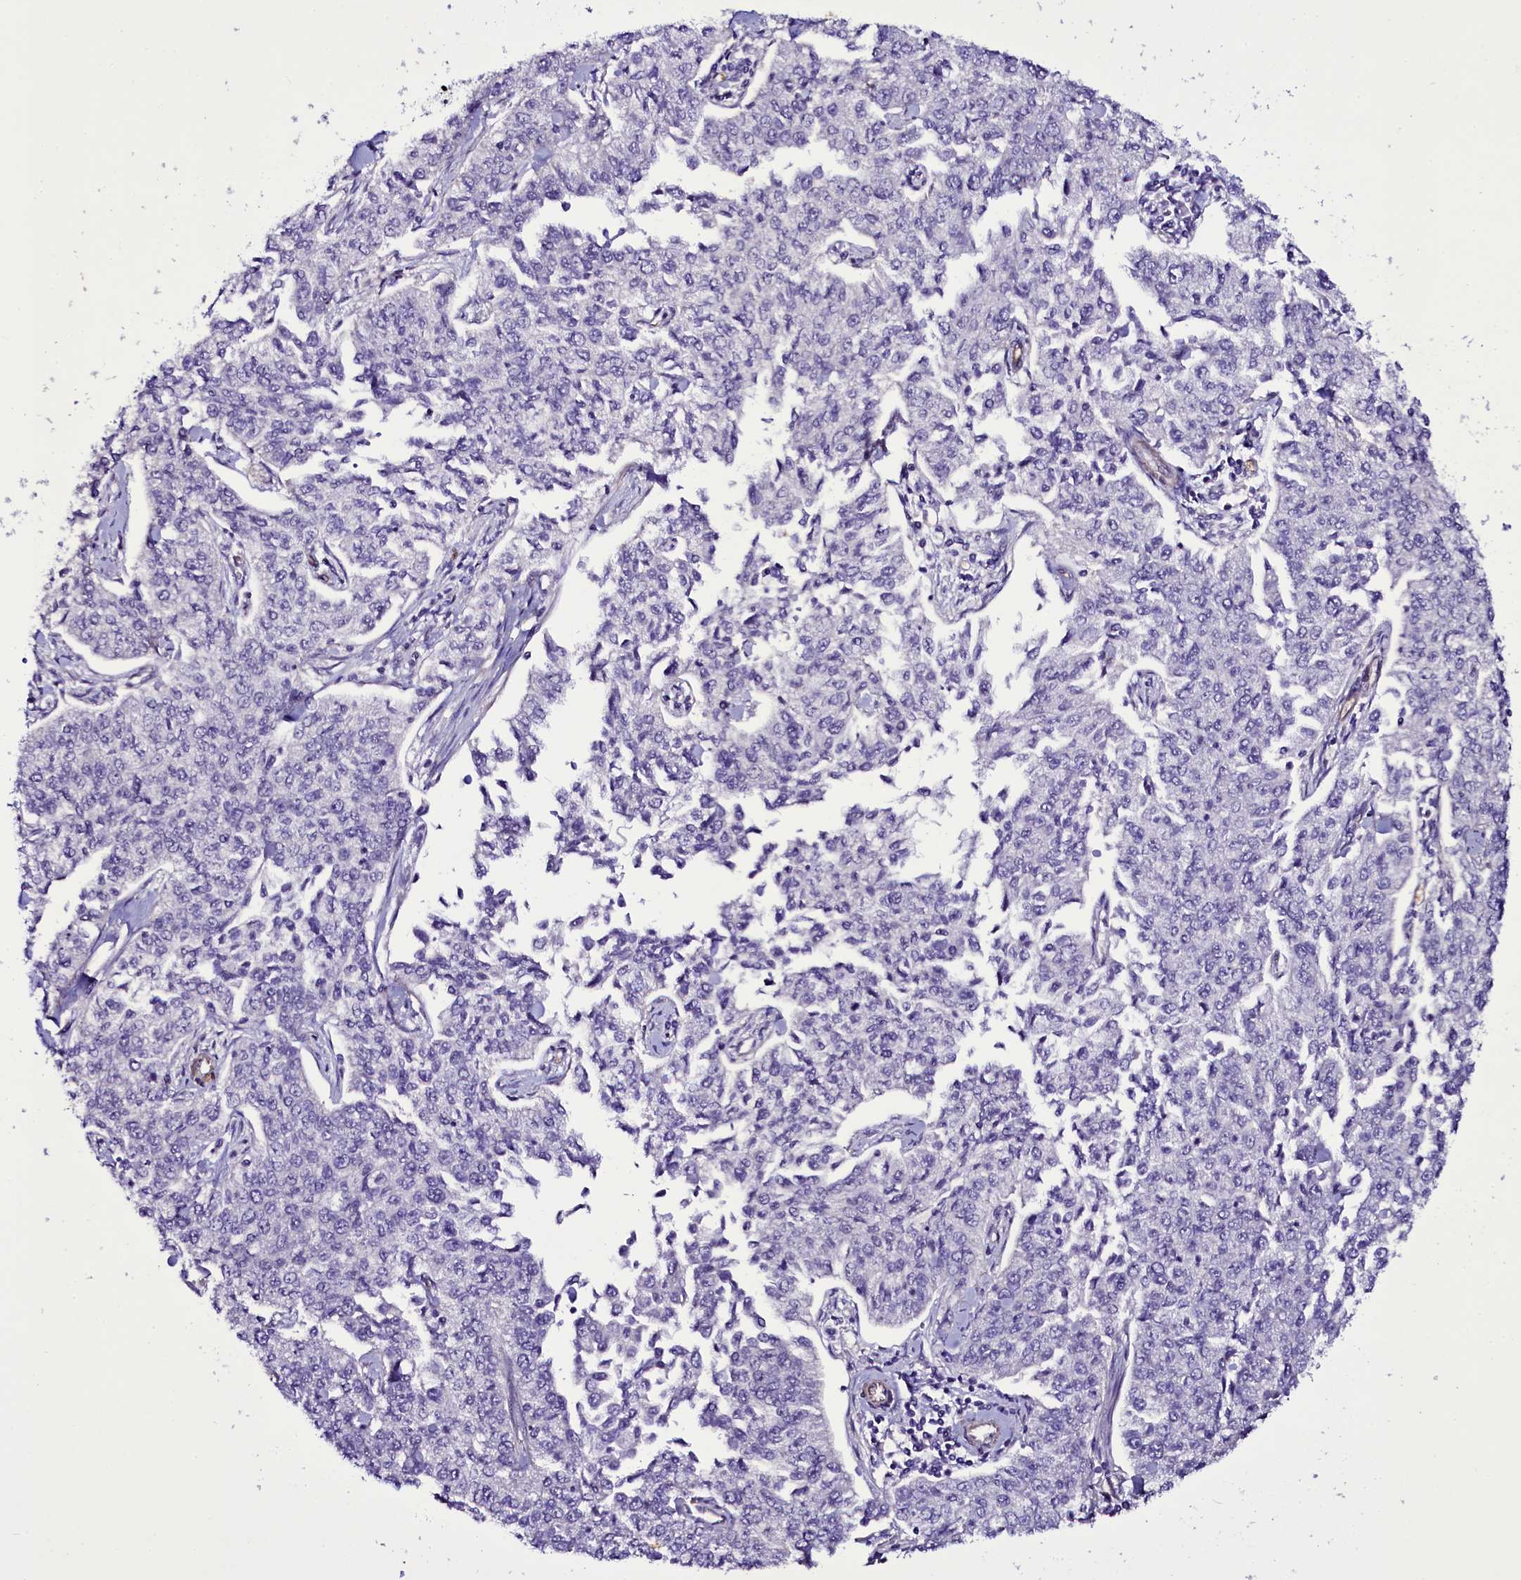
{"staining": {"intensity": "negative", "quantity": "none", "location": "none"}, "tissue": "cervical cancer", "cell_type": "Tumor cells", "image_type": "cancer", "snomed": [{"axis": "morphology", "description": "Squamous cell carcinoma, NOS"}, {"axis": "topography", "description": "Cervix"}], "caption": "Tumor cells show no significant protein staining in cervical squamous cell carcinoma. Brightfield microscopy of immunohistochemistry (IHC) stained with DAB (brown) and hematoxylin (blue), captured at high magnification.", "gene": "MEX3C", "patient": {"sex": "female", "age": 35}}